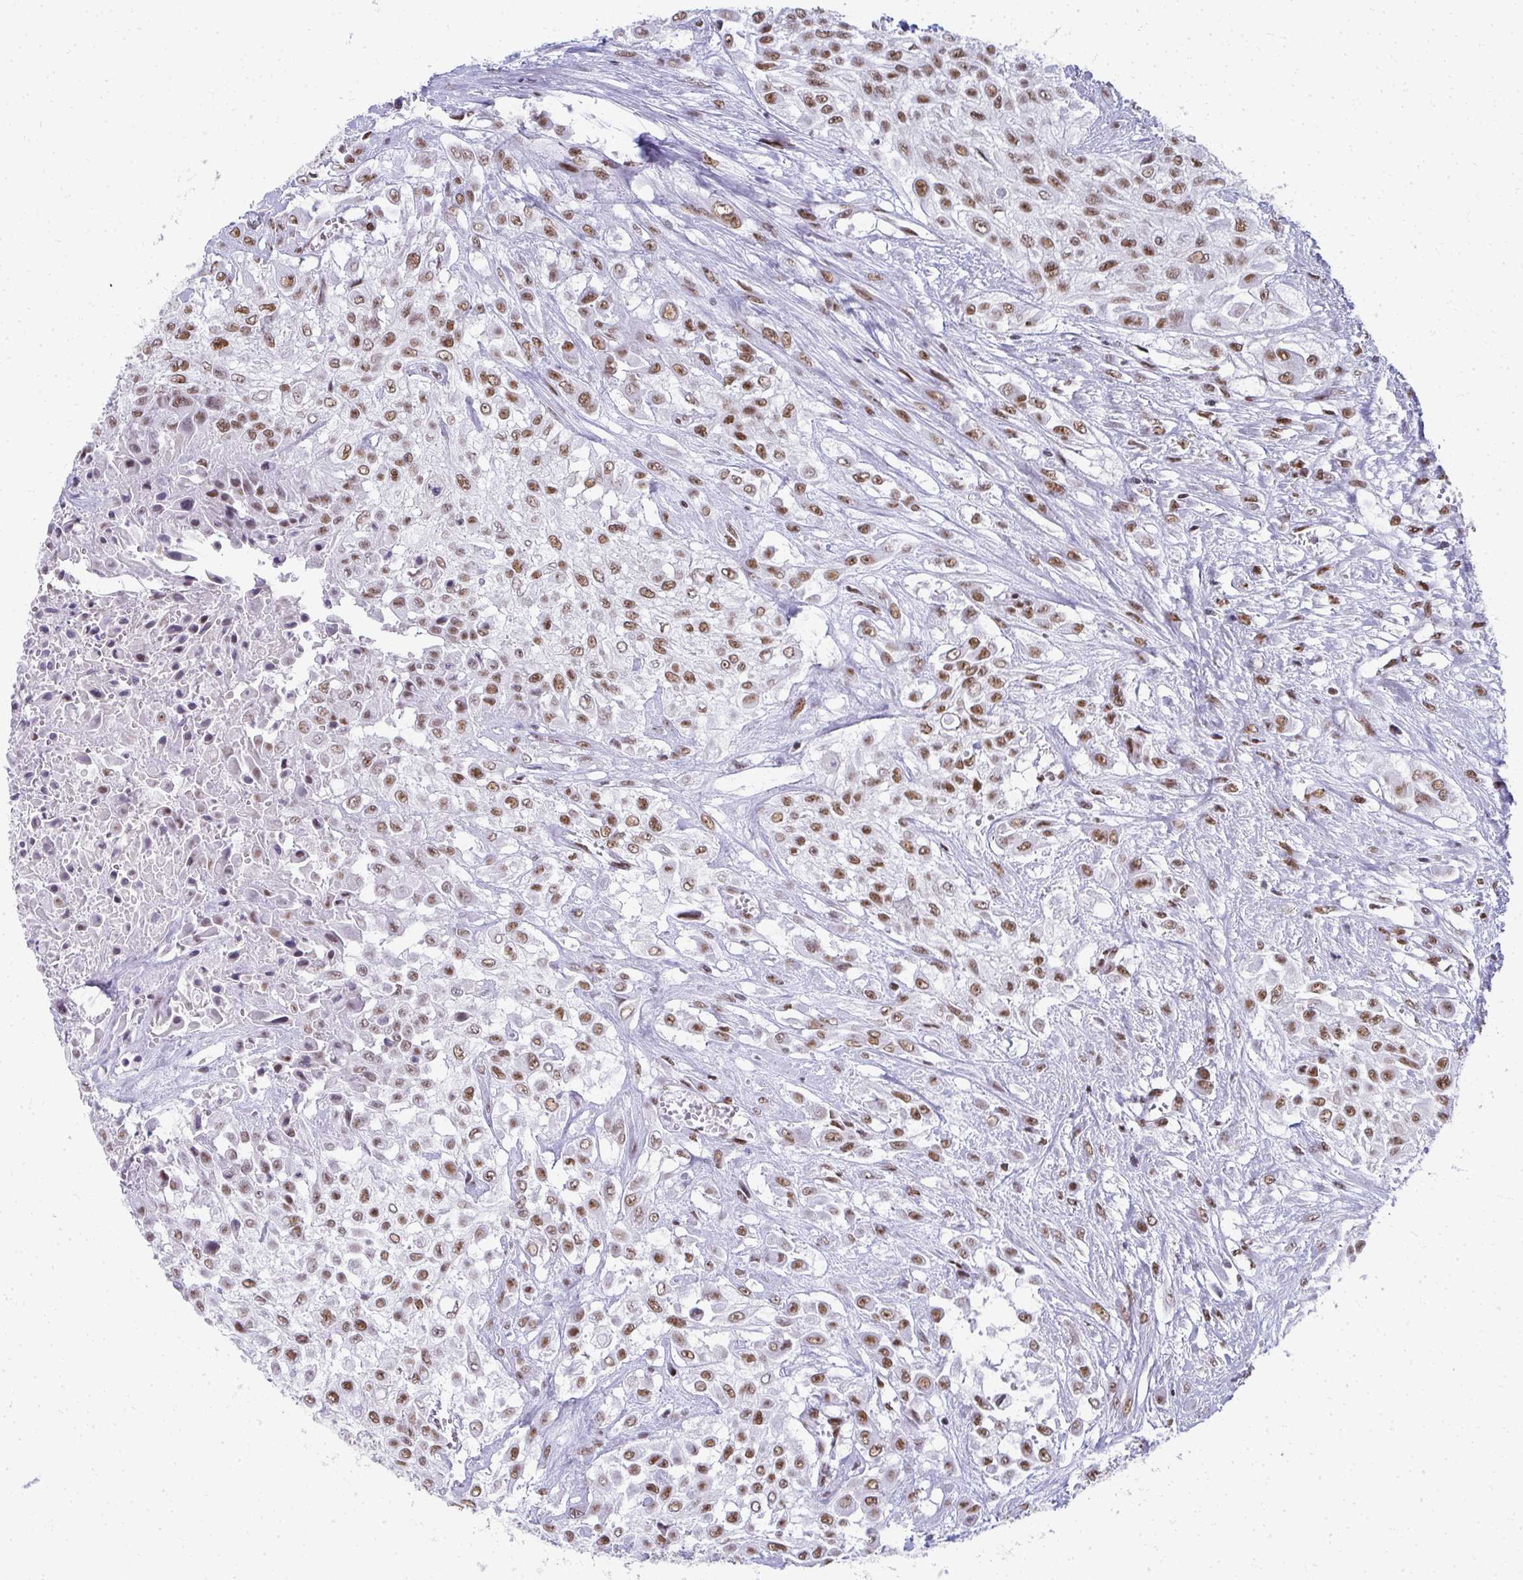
{"staining": {"intensity": "moderate", "quantity": ">75%", "location": "nuclear"}, "tissue": "urothelial cancer", "cell_type": "Tumor cells", "image_type": "cancer", "snomed": [{"axis": "morphology", "description": "Urothelial carcinoma, High grade"}, {"axis": "topography", "description": "Urinary bladder"}], "caption": "Immunohistochemistry (IHC) micrograph of high-grade urothelial carcinoma stained for a protein (brown), which exhibits medium levels of moderate nuclear staining in about >75% of tumor cells.", "gene": "CREBBP", "patient": {"sex": "male", "age": 57}}